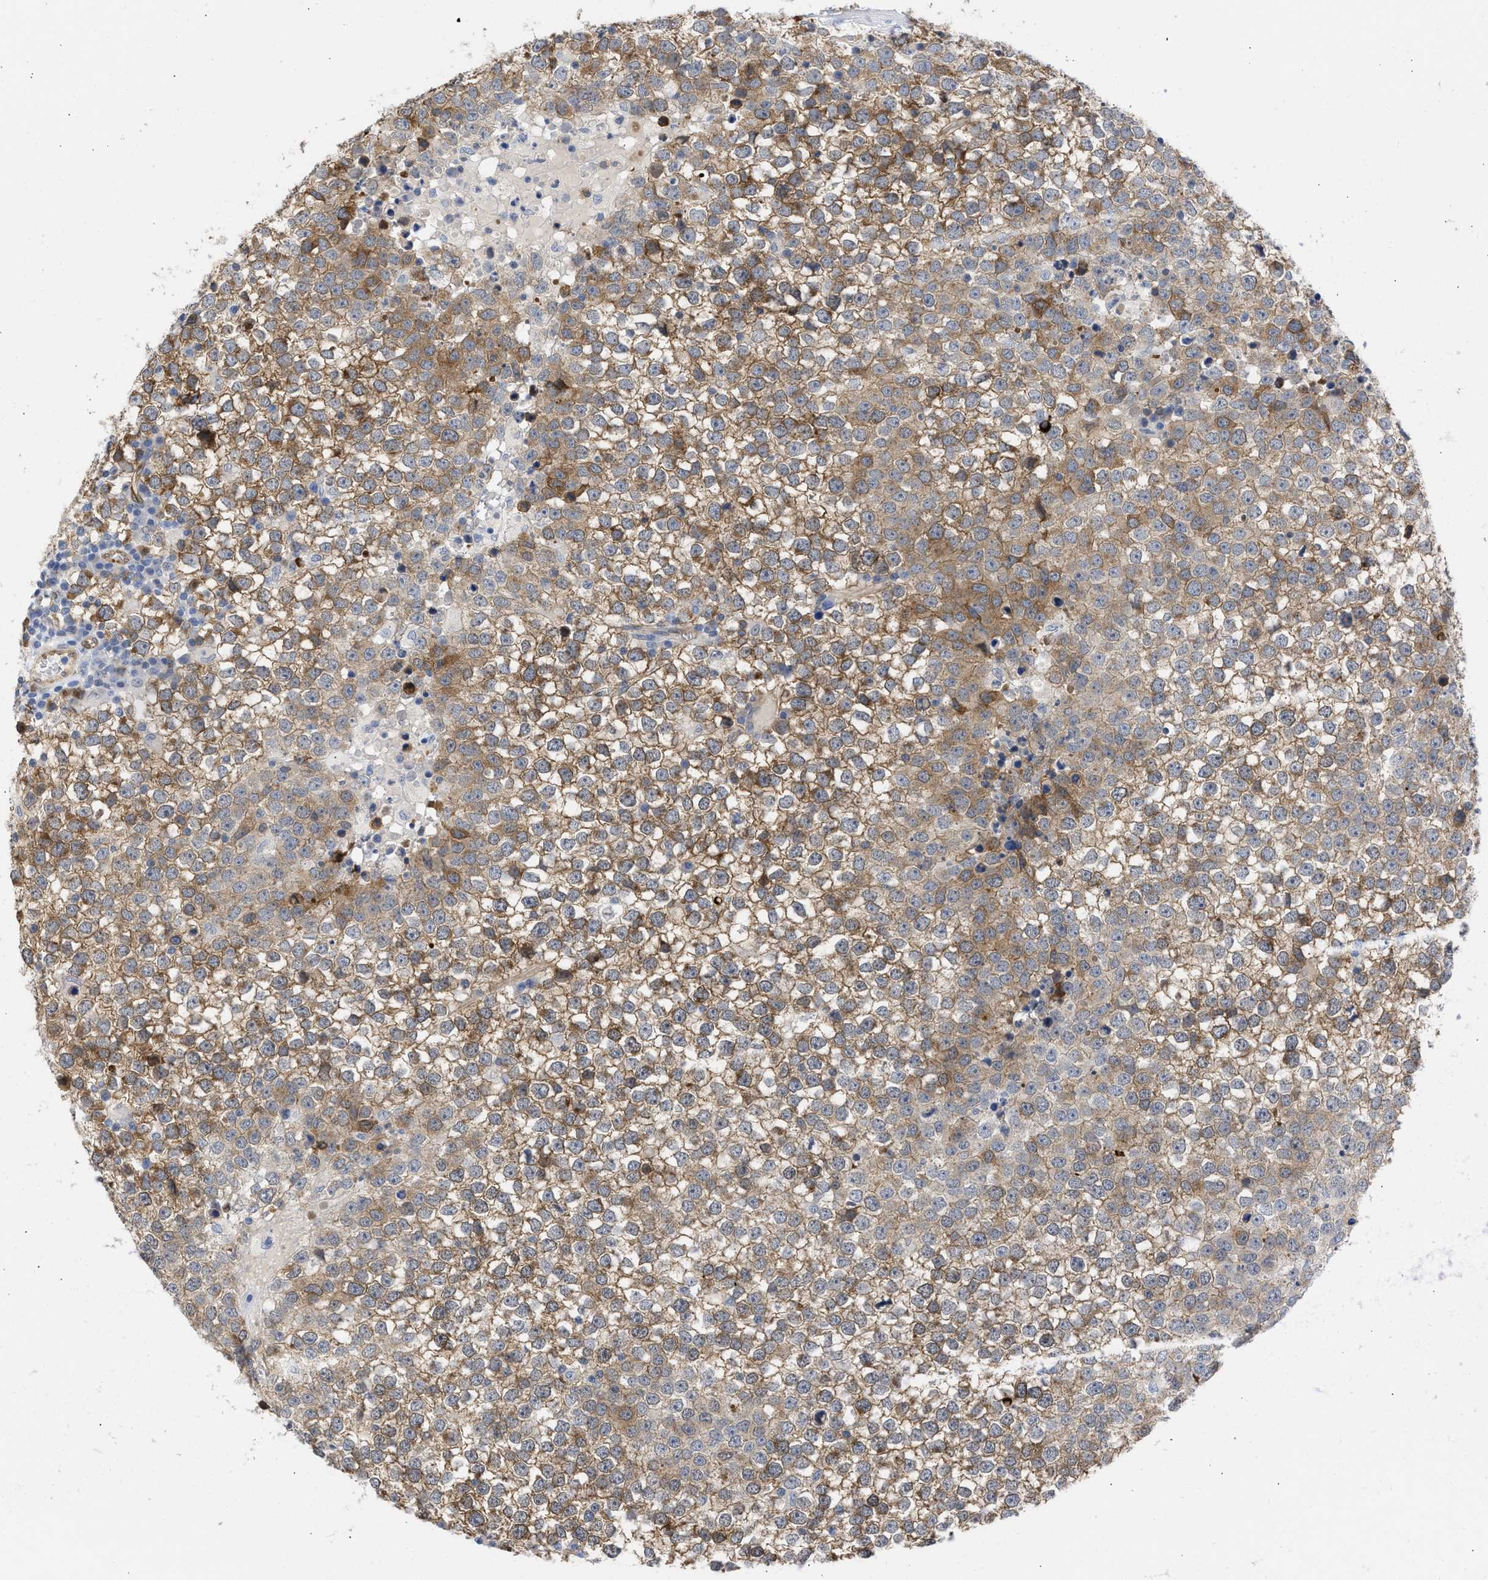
{"staining": {"intensity": "moderate", "quantity": "25%-75%", "location": "cytoplasmic/membranous"}, "tissue": "testis cancer", "cell_type": "Tumor cells", "image_type": "cancer", "snomed": [{"axis": "morphology", "description": "Seminoma, NOS"}, {"axis": "topography", "description": "Testis"}], "caption": "The micrograph shows staining of testis seminoma, revealing moderate cytoplasmic/membranous protein expression (brown color) within tumor cells.", "gene": "THRA", "patient": {"sex": "male", "age": 65}}